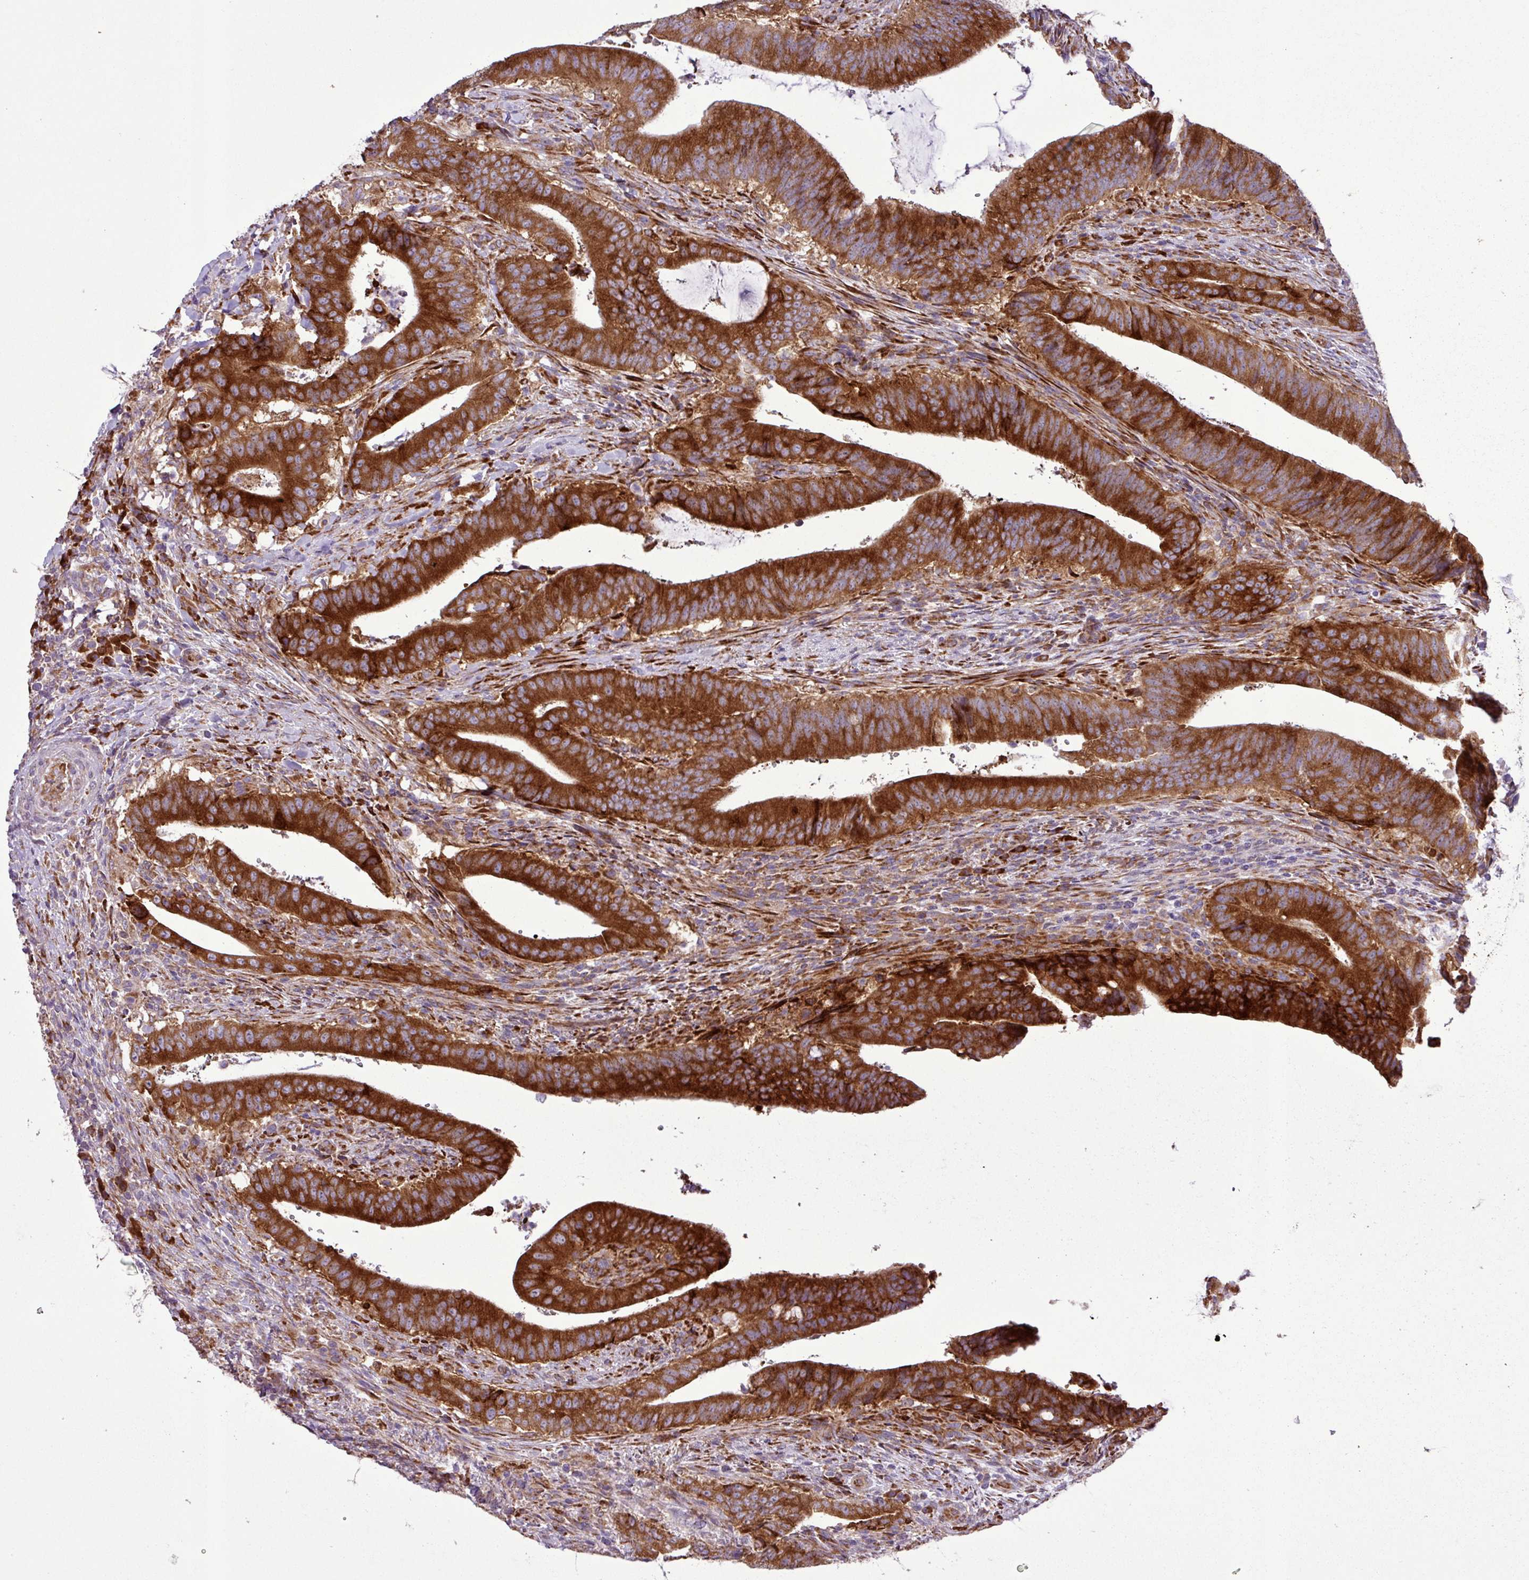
{"staining": {"intensity": "strong", "quantity": ">75%", "location": "cytoplasmic/membranous"}, "tissue": "colorectal cancer", "cell_type": "Tumor cells", "image_type": "cancer", "snomed": [{"axis": "morphology", "description": "Adenocarcinoma, NOS"}, {"axis": "topography", "description": "Colon"}], "caption": "Colorectal adenocarcinoma was stained to show a protein in brown. There is high levels of strong cytoplasmic/membranous expression in approximately >75% of tumor cells.", "gene": "RPL13", "patient": {"sex": "female", "age": 43}}